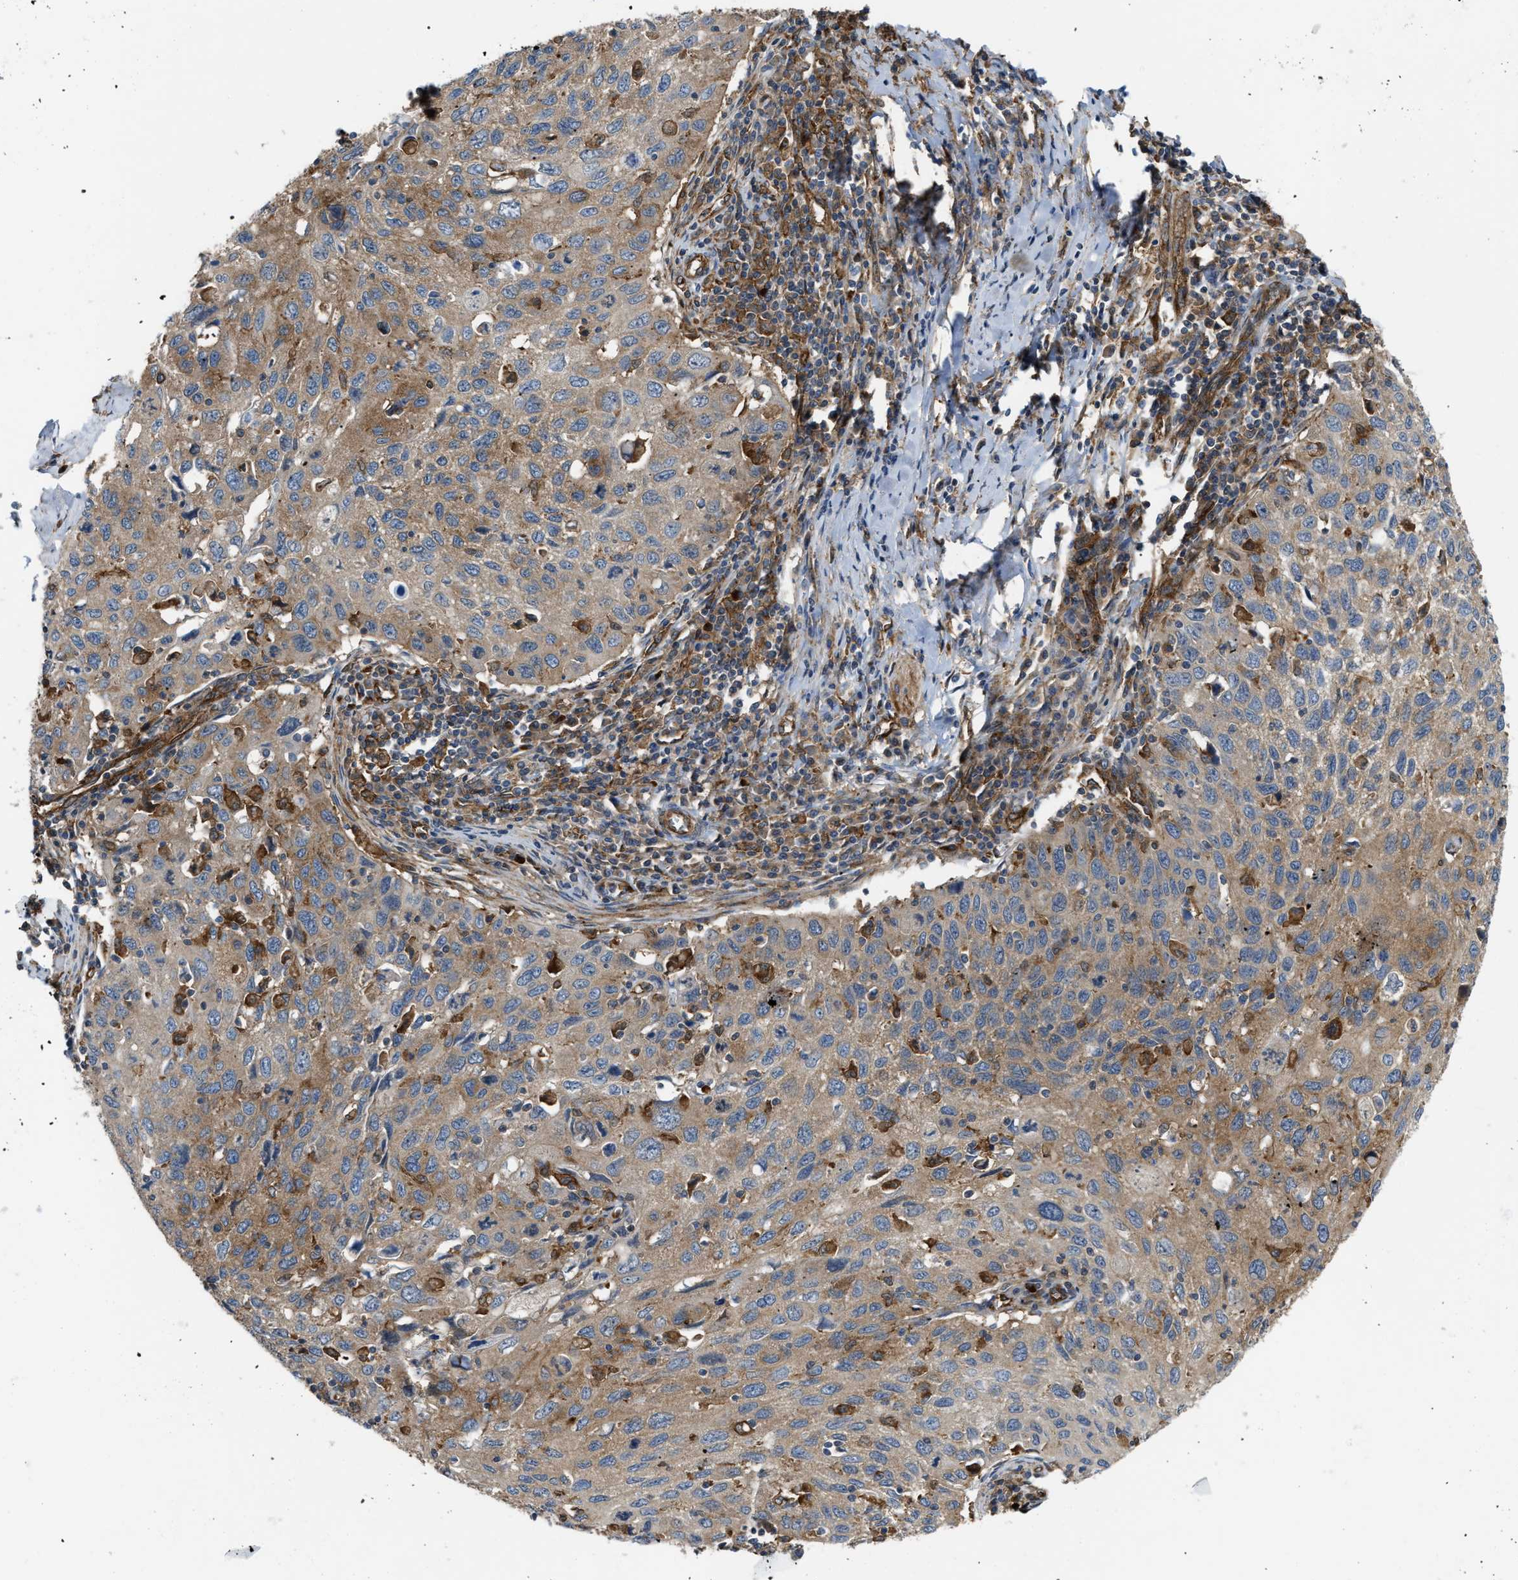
{"staining": {"intensity": "moderate", "quantity": ">75%", "location": "cytoplasmic/membranous"}, "tissue": "cervical cancer", "cell_type": "Tumor cells", "image_type": "cancer", "snomed": [{"axis": "morphology", "description": "Squamous cell carcinoma, NOS"}, {"axis": "topography", "description": "Cervix"}], "caption": "Moderate cytoplasmic/membranous staining for a protein is appreciated in approximately >75% of tumor cells of squamous cell carcinoma (cervical) using IHC.", "gene": "PICALM", "patient": {"sex": "female", "age": 53}}